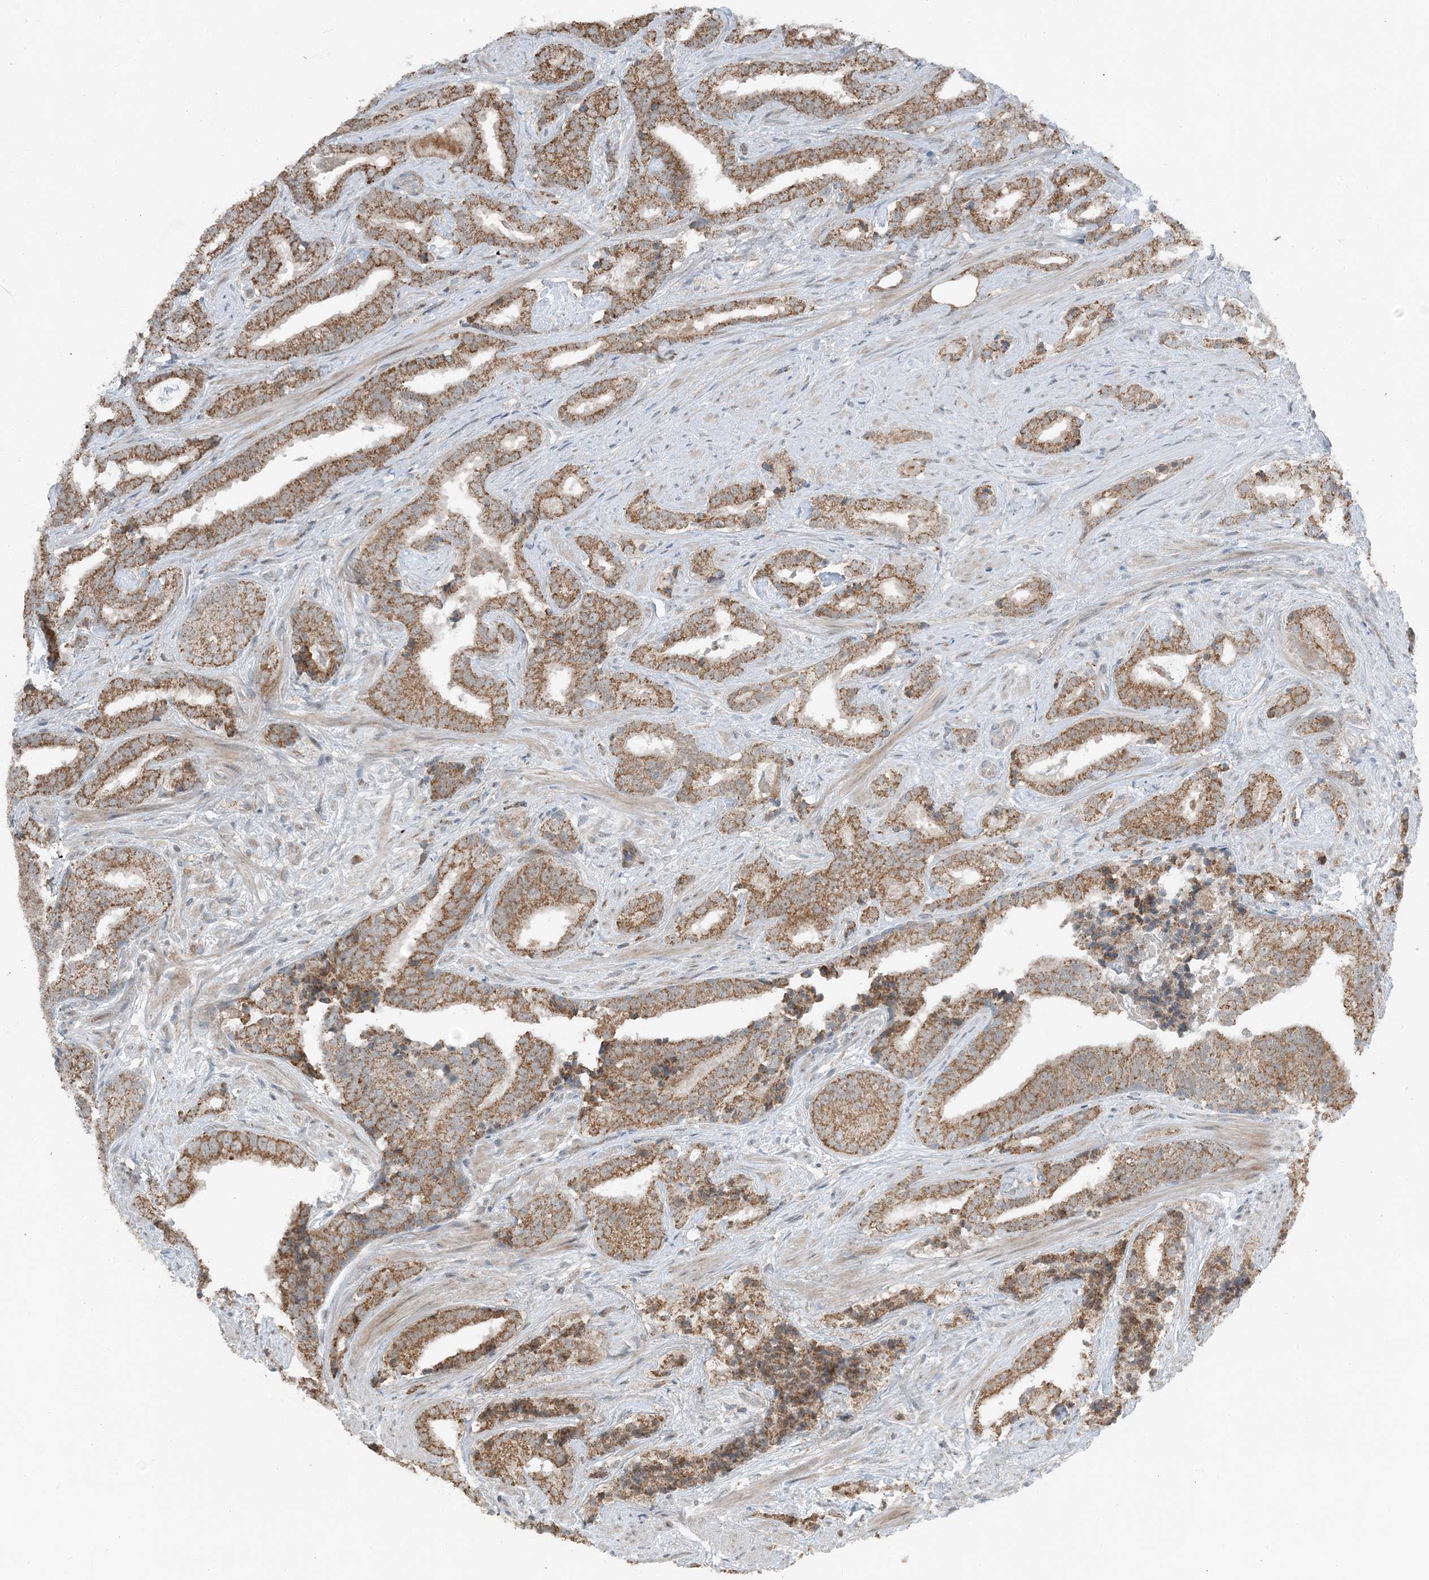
{"staining": {"intensity": "moderate", "quantity": ">75%", "location": "cytoplasmic/membranous"}, "tissue": "prostate cancer", "cell_type": "Tumor cells", "image_type": "cancer", "snomed": [{"axis": "morphology", "description": "Adenocarcinoma, Low grade"}, {"axis": "topography", "description": "Prostate"}], "caption": "Protein analysis of prostate adenocarcinoma (low-grade) tissue displays moderate cytoplasmic/membranous expression in about >75% of tumor cells. The protein is stained brown, and the nuclei are stained in blue (DAB IHC with brightfield microscopy, high magnification).", "gene": "MITD1", "patient": {"sex": "male", "age": 67}}